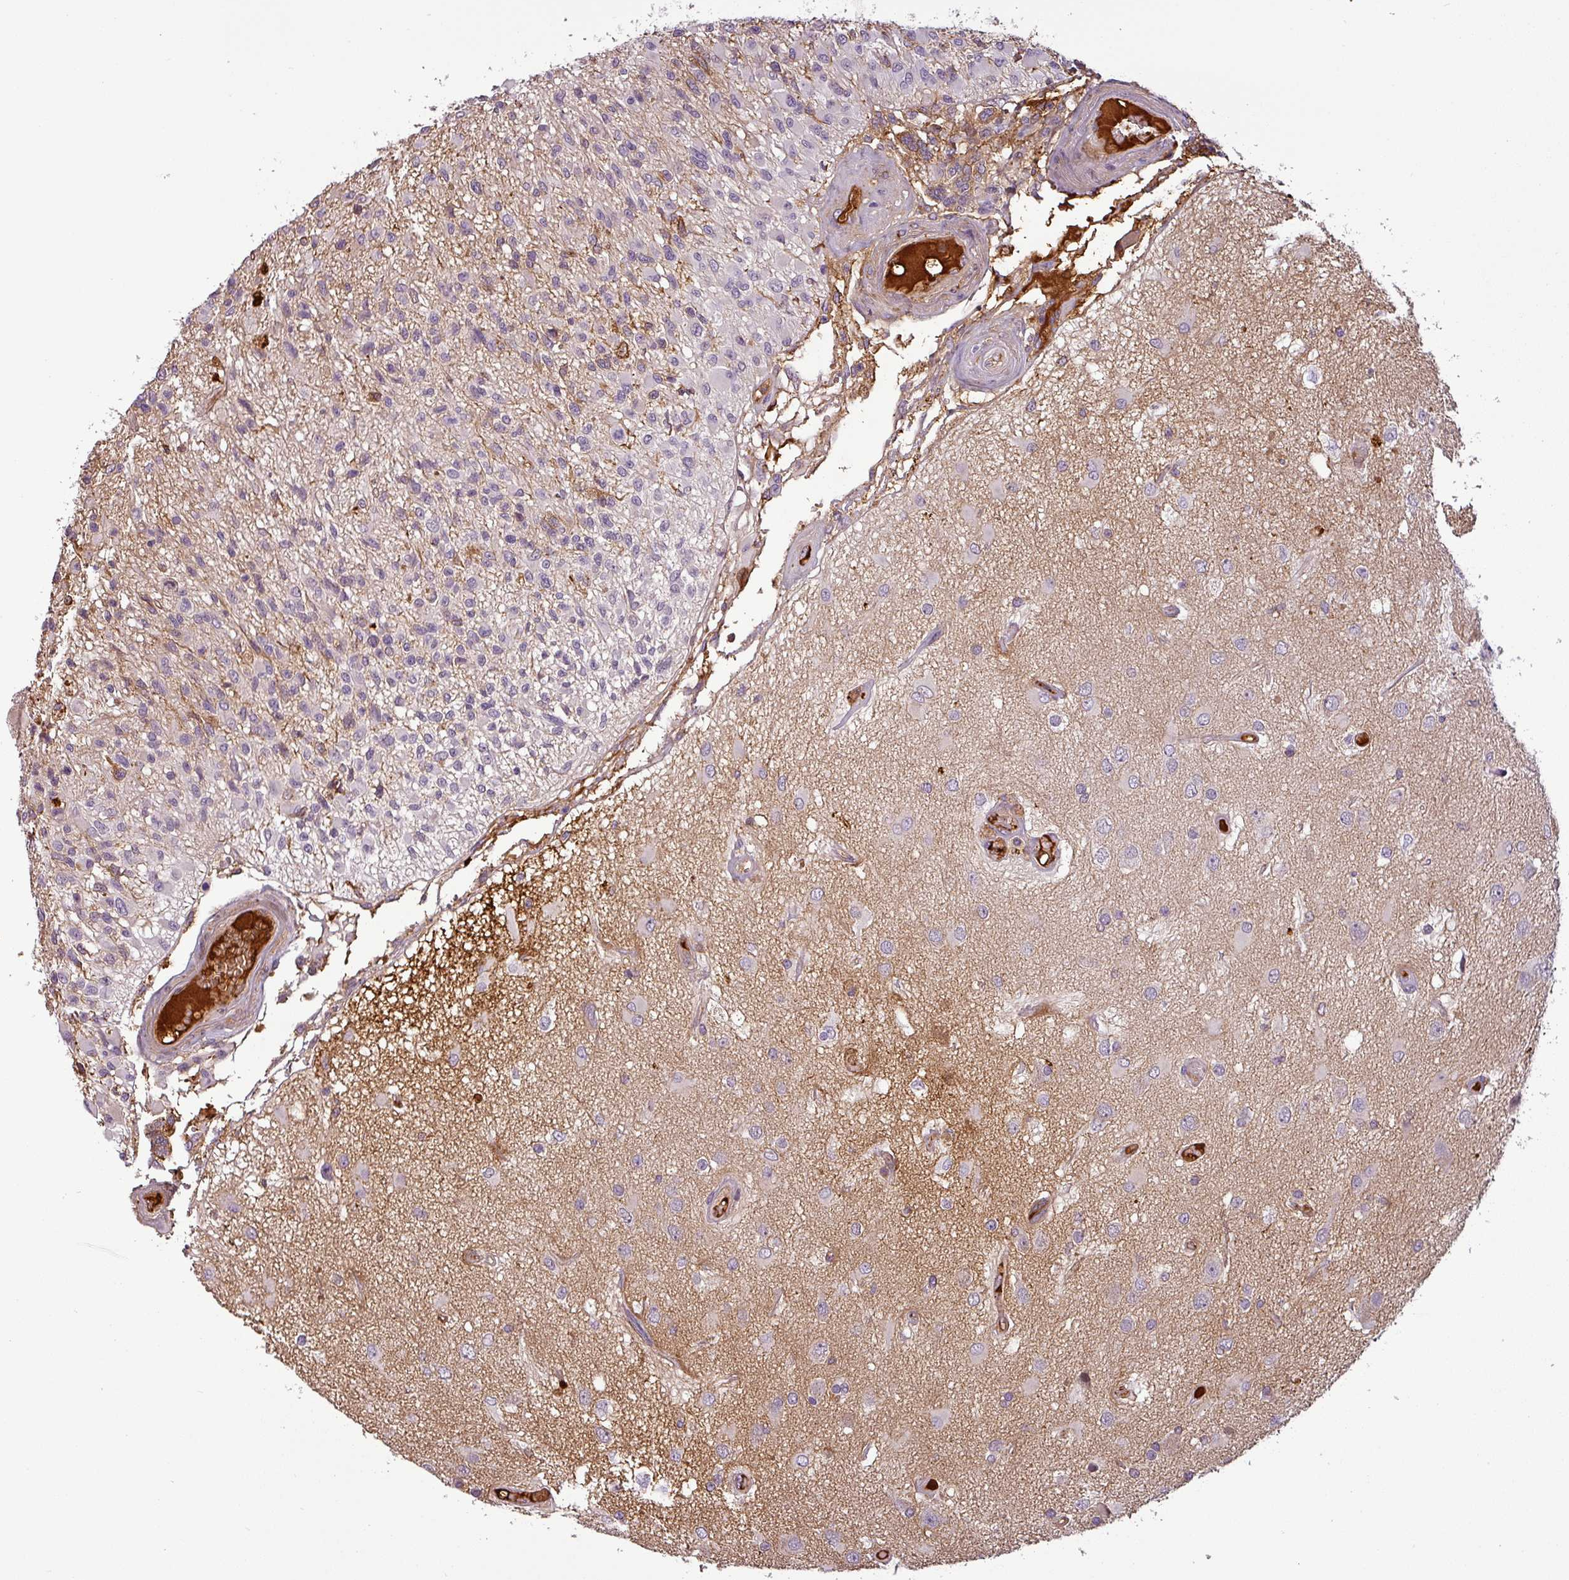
{"staining": {"intensity": "negative", "quantity": "none", "location": "none"}, "tissue": "glioma", "cell_type": "Tumor cells", "image_type": "cancer", "snomed": [{"axis": "morphology", "description": "Glioma, malignant, High grade"}, {"axis": "morphology", "description": "Glioblastoma, NOS"}, {"axis": "topography", "description": "Brain"}], "caption": "DAB immunohistochemical staining of glioma demonstrates no significant expression in tumor cells. Nuclei are stained in blue.", "gene": "APOC1", "patient": {"sex": "male", "age": 60}}